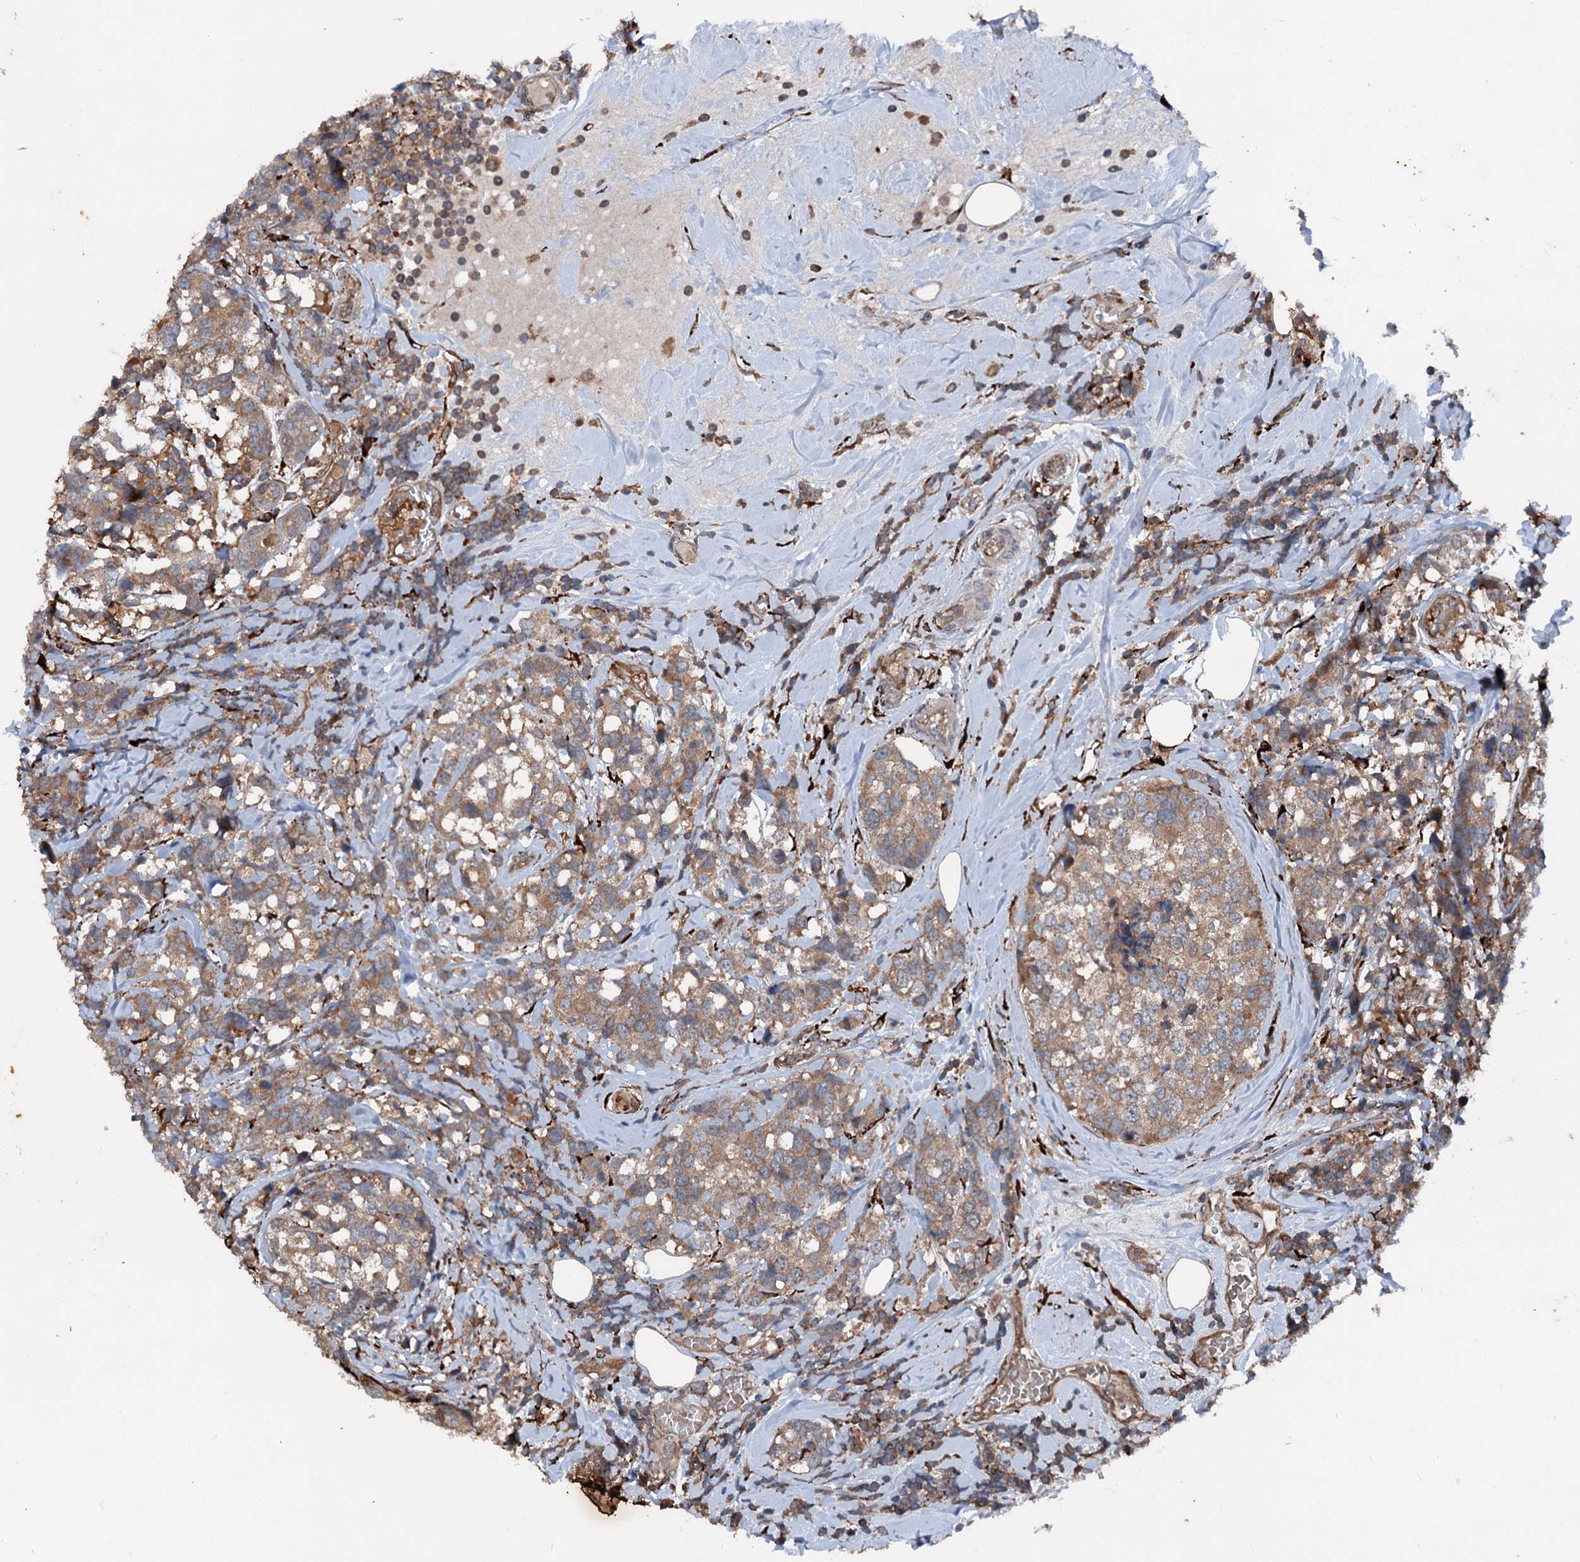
{"staining": {"intensity": "moderate", "quantity": ">75%", "location": "cytoplasmic/membranous"}, "tissue": "breast cancer", "cell_type": "Tumor cells", "image_type": "cancer", "snomed": [{"axis": "morphology", "description": "Lobular carcinoma"}, {"axis": "topography", "description": "Breast"}], "caption": "High-power microscopy captured an immunohistochemistry (IHC) micrograph of lobular carcinoma (breast), revealing moderate cytoplasmic/membranous positivity in about >75% of tumor cells. The staining was performed using DAB, with brown indicating positive protein expression. Nuclei are stained blue with hematoxylin.", "gene": "DDIAS", "patient": {"sex": "female", "age": 59}}